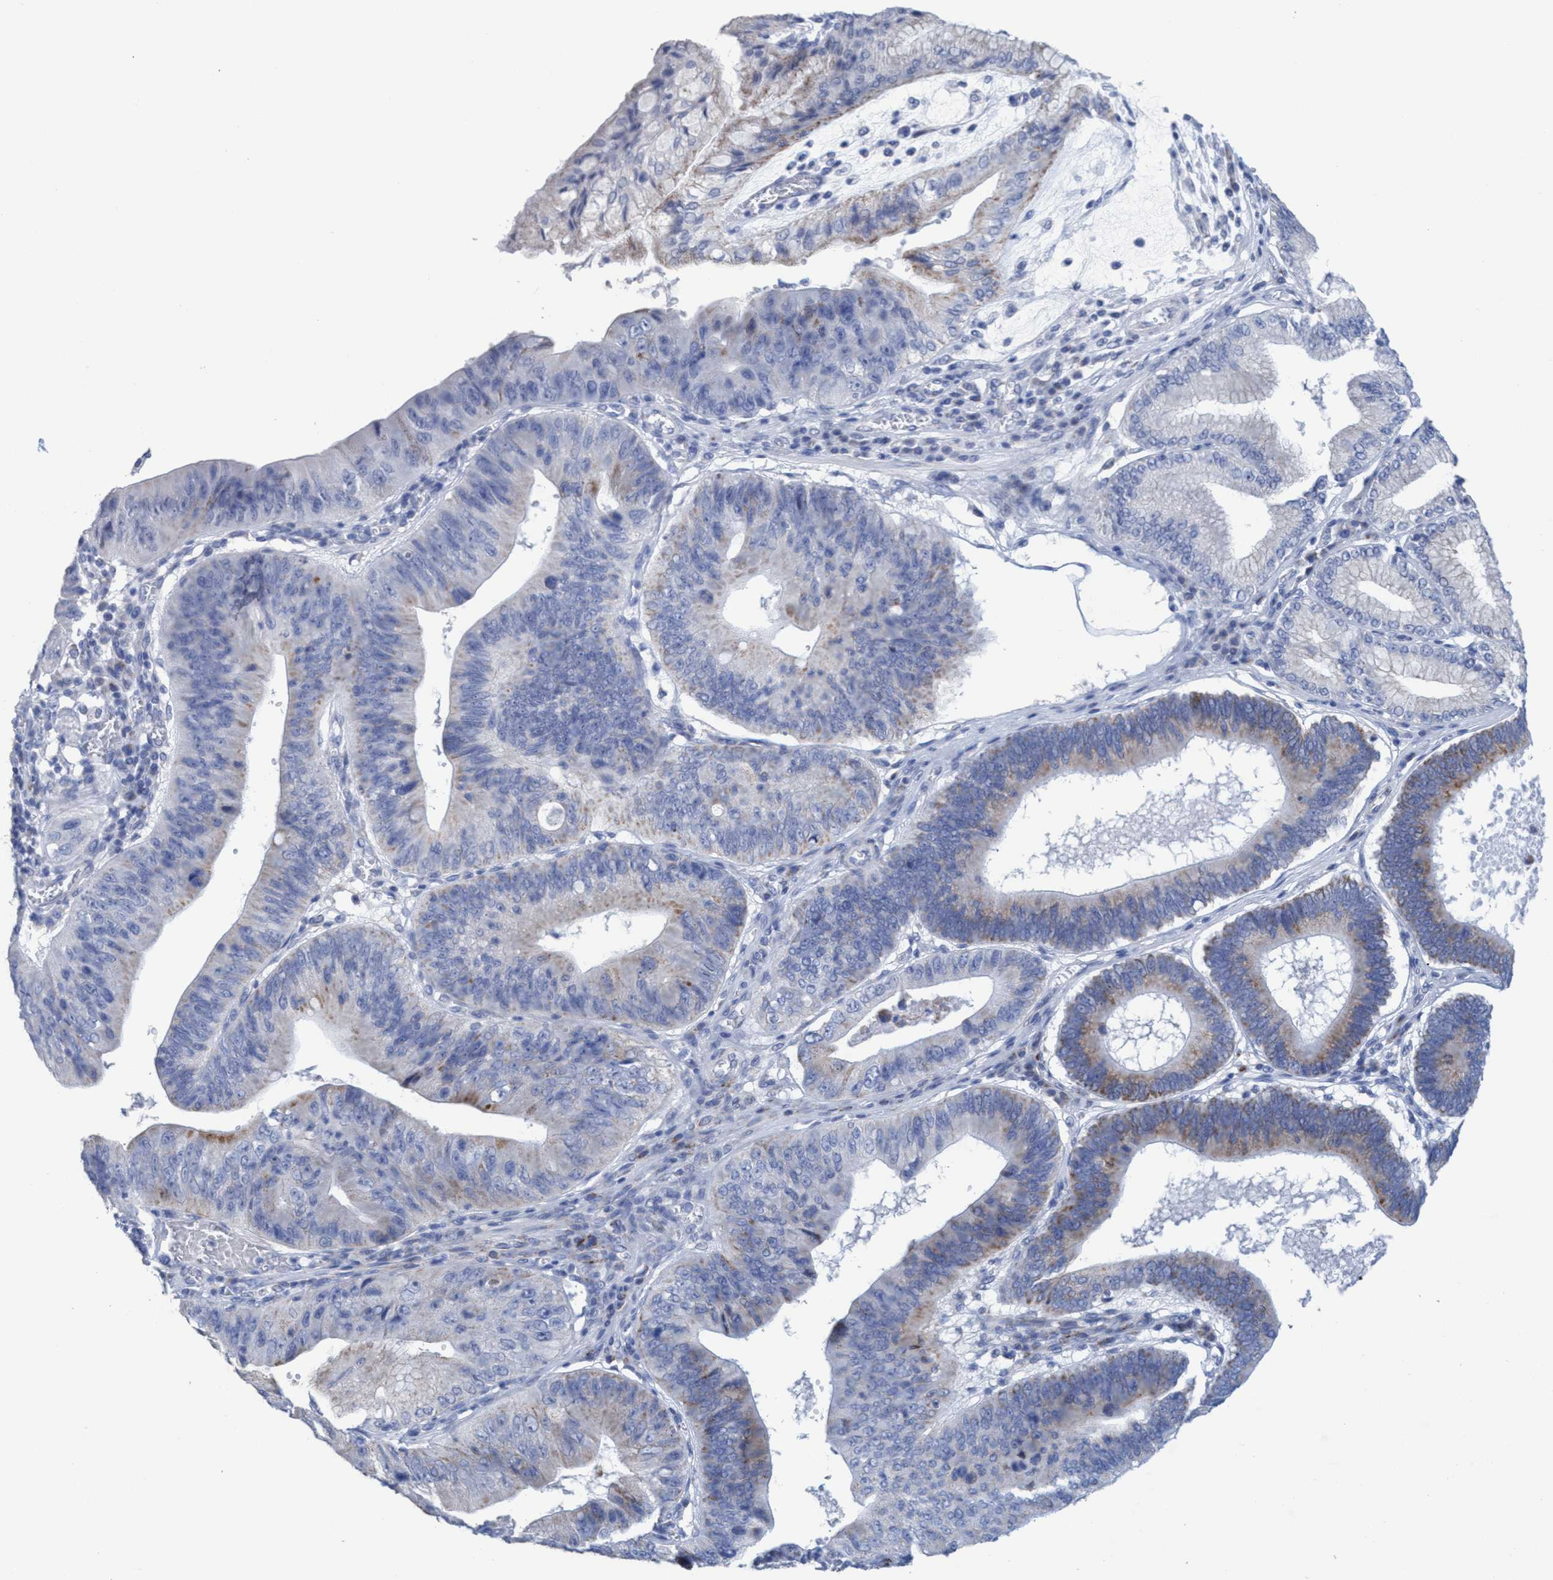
{"staining": {"intensity": "weak", "quantity": "<25%", "location": "cytoplasmic/membranous"}, "tissue": "stomach cancer", "cell_type": "Tumor cells", "image_type": "cancer", "snomed": [{"axis": "morphology", "description": "Adenocarcinoma, NOS"}, {"axis": "topography", "description": "Stomach"}], "caption": "High power microscopy image of an IHC histopathology image of adenocarcinoma (stomach), revealing no significant positivity in tumor cells.", "gene": "RSAD1", "patient": {"sex": "male", "age": 59}}